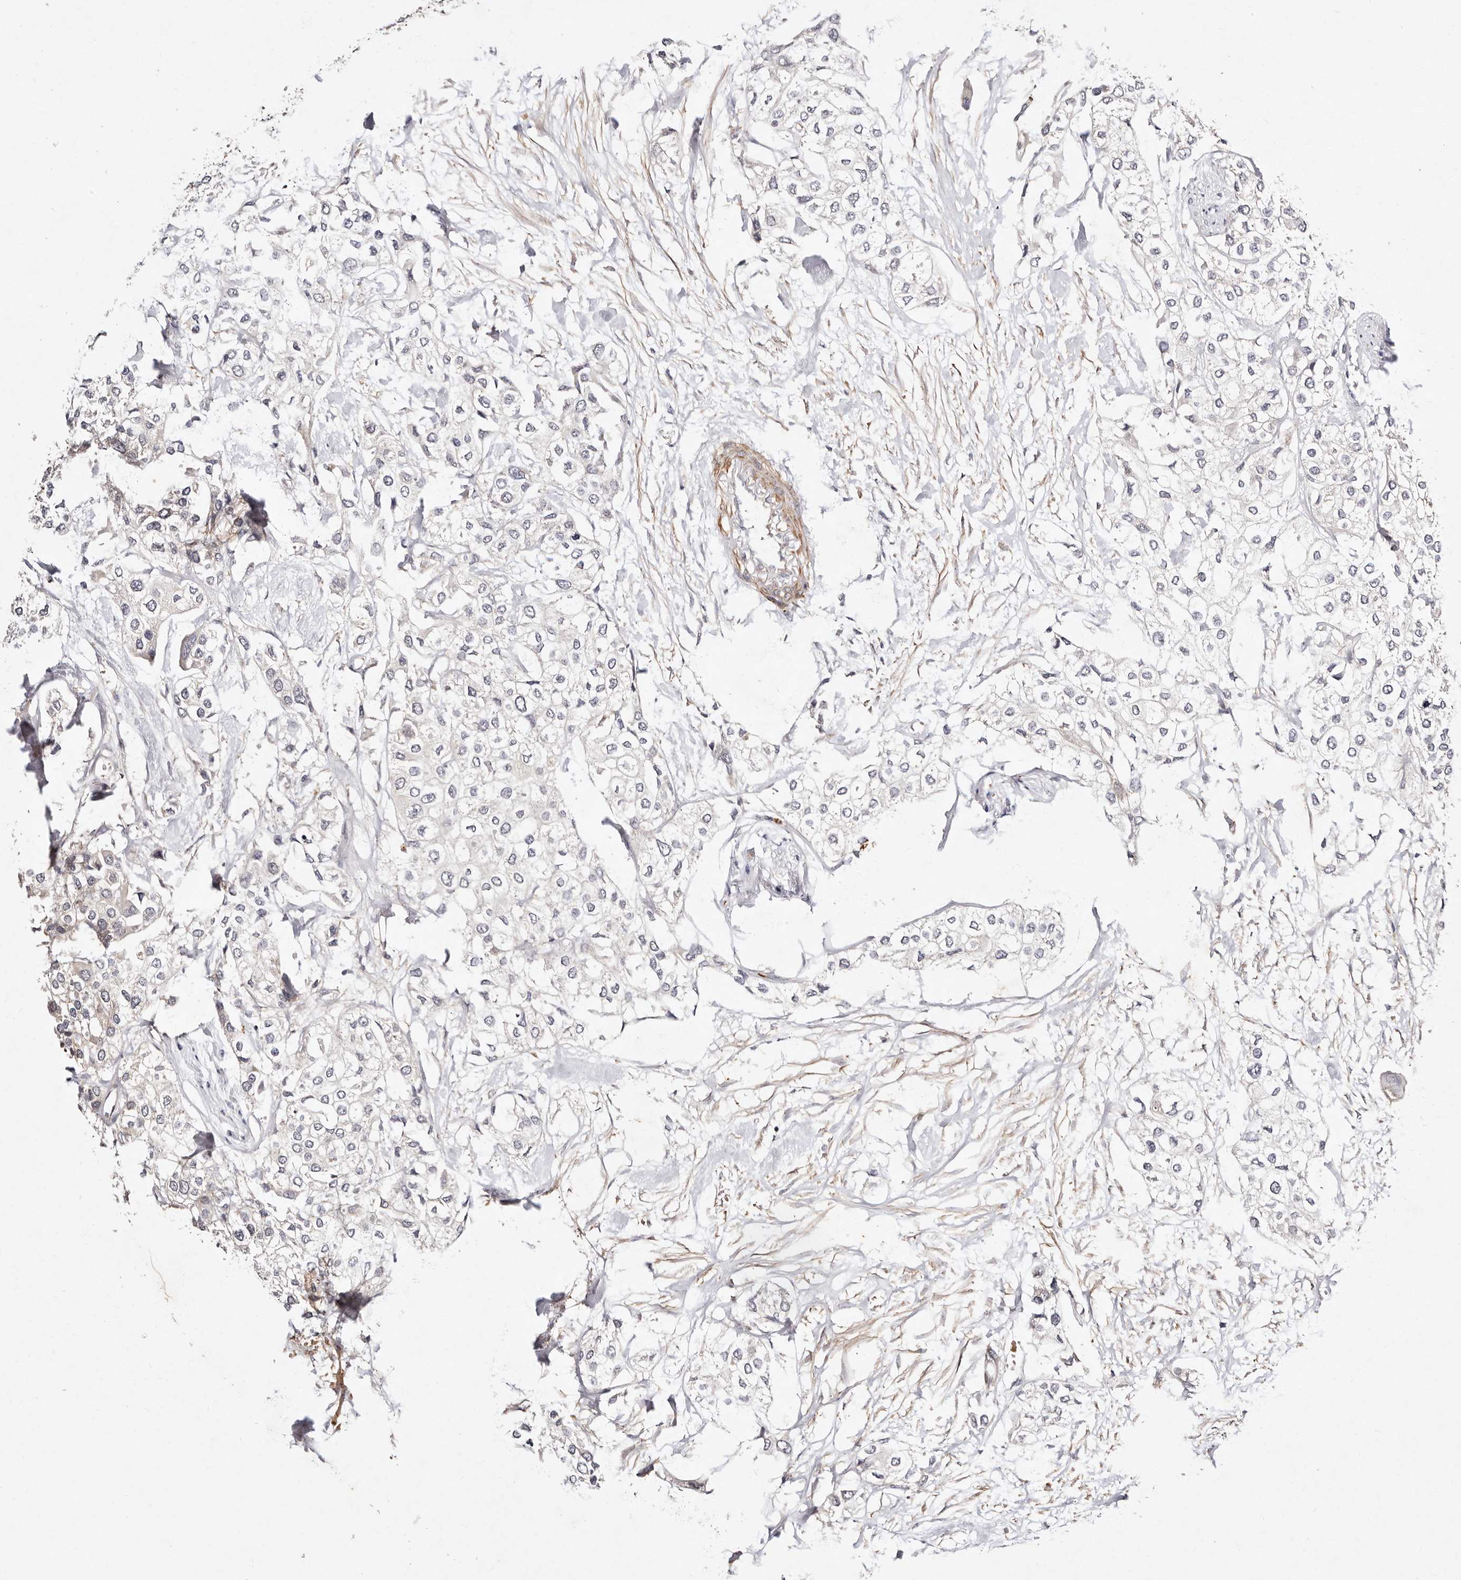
{"staining": {"intensity": "negative", "quantity": "none", "location": "none"}, "tissue": "urothelial cancer", "cell_type": "Tumor cells", "image_type": "cancer", "snomed": [{"axis": "morphology", "description": "Urothelial carcinoma, High grade"}, {"axis": "topography", "description": "Urinary bladder"}], "caption": "DAB immunohistochemical staining of human urothelial cancer displays no significant expression in tumor cells.", "gene": "MTMR11", "patient": {"sex": "male", "age": 64}}